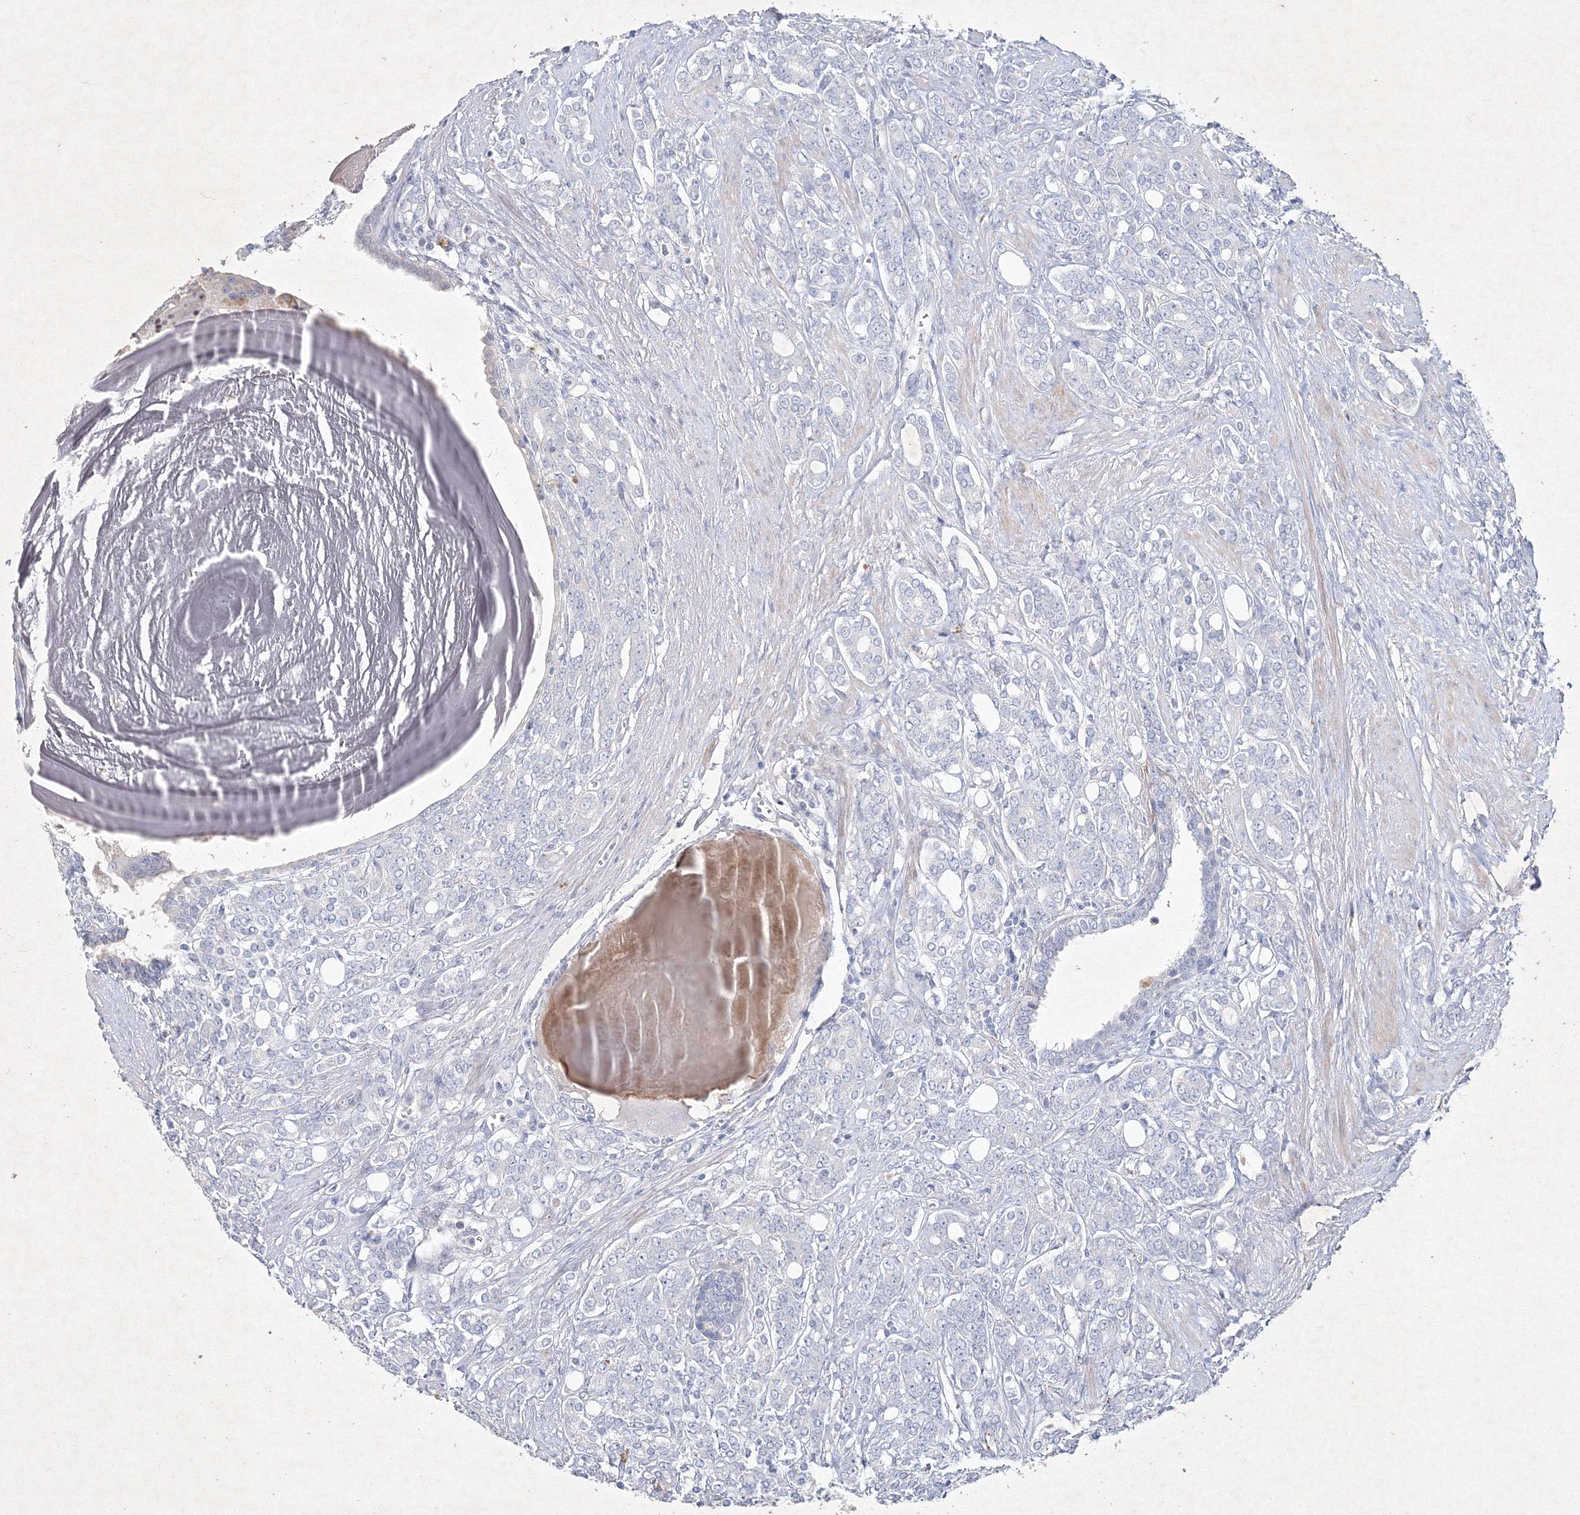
{"staining": {"intensity": "negative", "quantity": "none", "location": "none"}, "tissue": "prostate cancer", "cell_type": "Tumor cells", "image_type": "cancer", "snomed": [{"axis": "morphology", "description": "Adenocarcinoma, High grade"}, {"axis": "topography", "description": "Prostate"}], "caption": "IHC image of neoplastic tissue: prostate adenocarcinoma (high-grade) stained with DAB displays no significant protein positivity in tumor cells.", "gene": "CXXC4", "patient": {"sex": "male", "age": 62}}